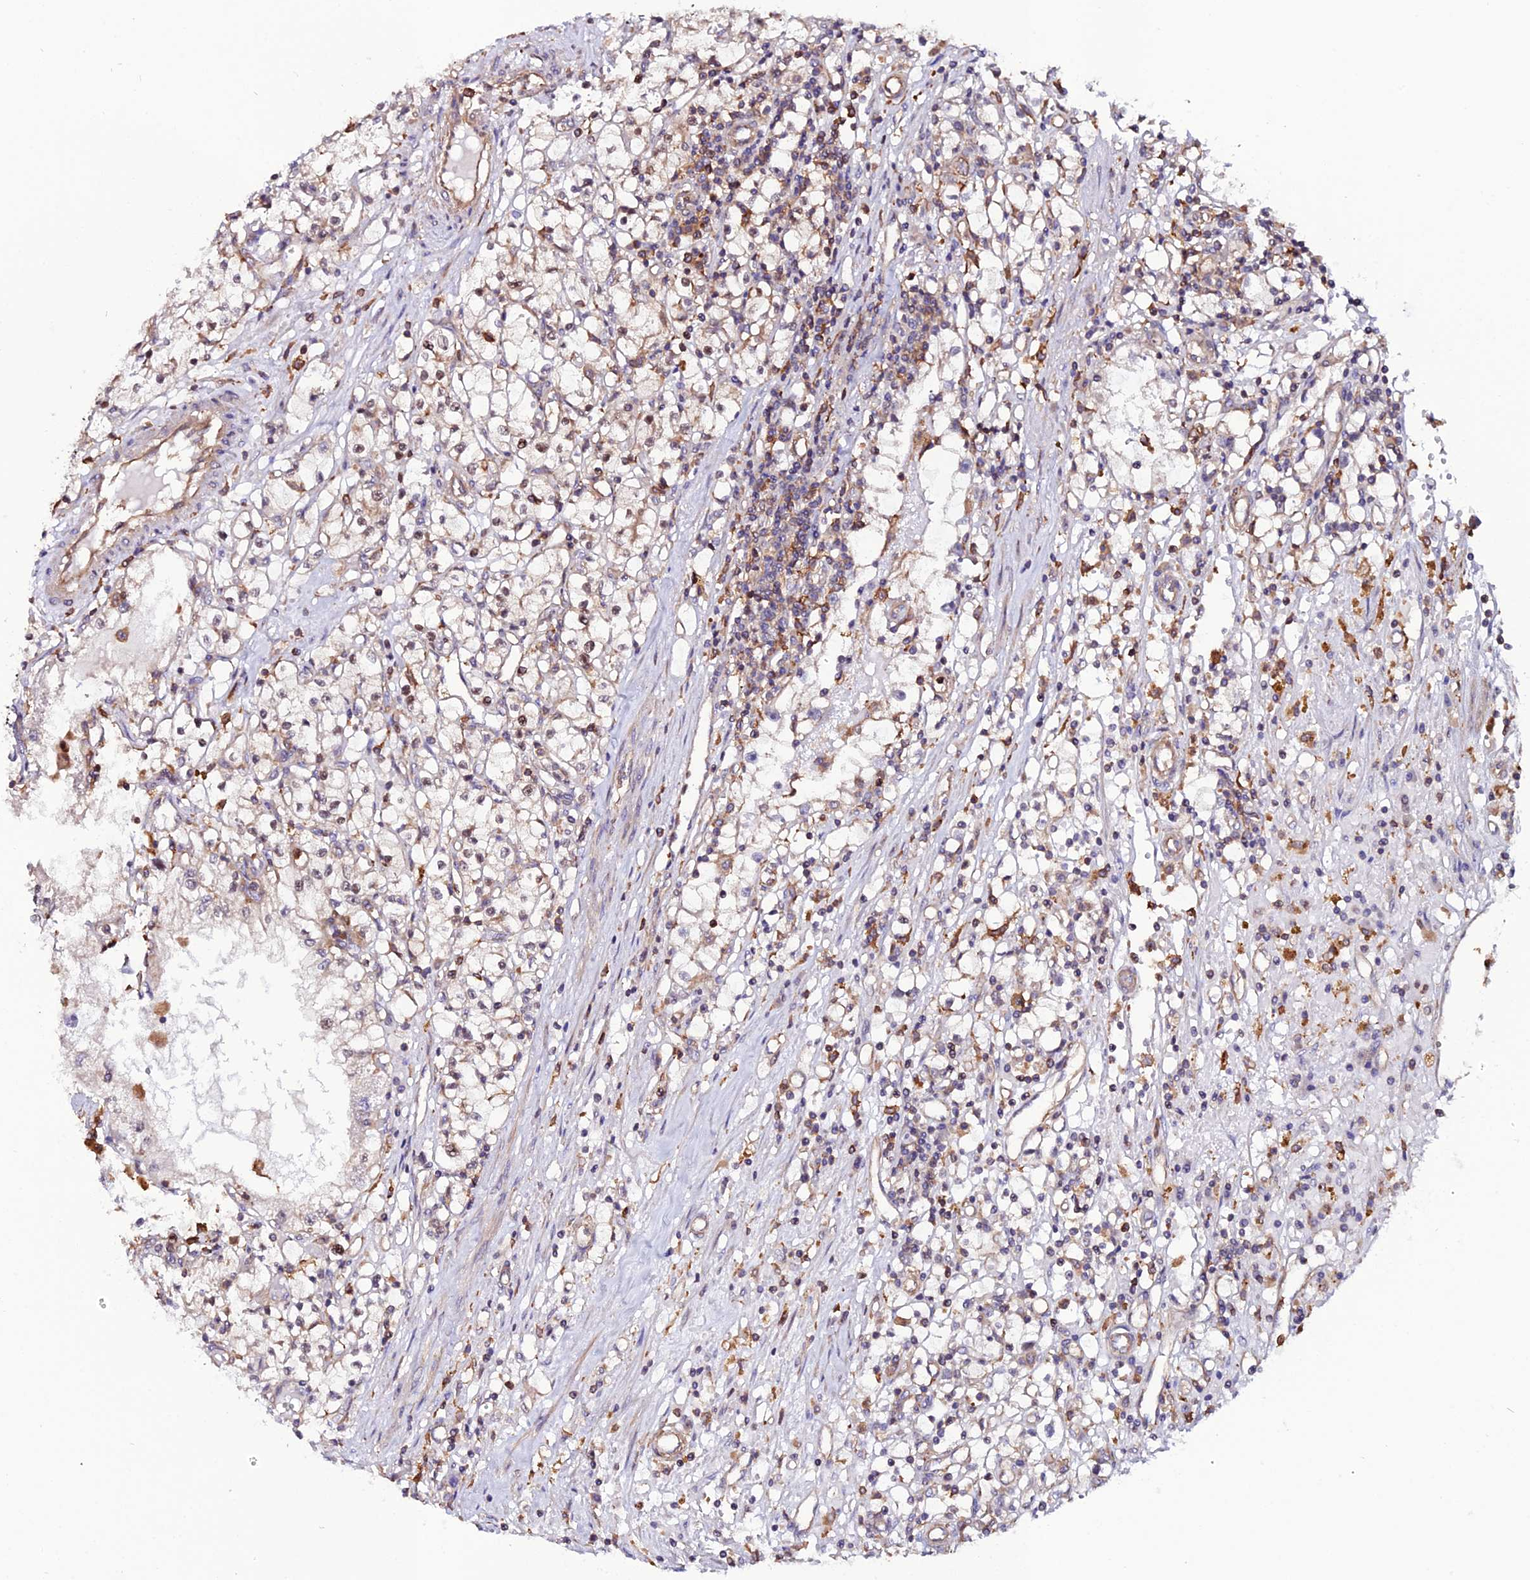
{"staining": {"intensity": "moderate", "quantity": "<25%", "location": "nuclear"}, "tissue": "renal cancer", "cell_type": "Tumor cells", "image_type": "cancer", "snomed": [{"axis": "morphology", "description": "Adenocarcinoma, NOS"}, {"axis": "topography", "description": "Kidney"}], "caption": "Immunohistochemistry of adenocarcinoma (renal) demonstrates low levels of moderate nuclear staining in approximately <25% of tumor cells.", "gene": "USP17L15", "patient": {"sex": "male", "age": 56}}